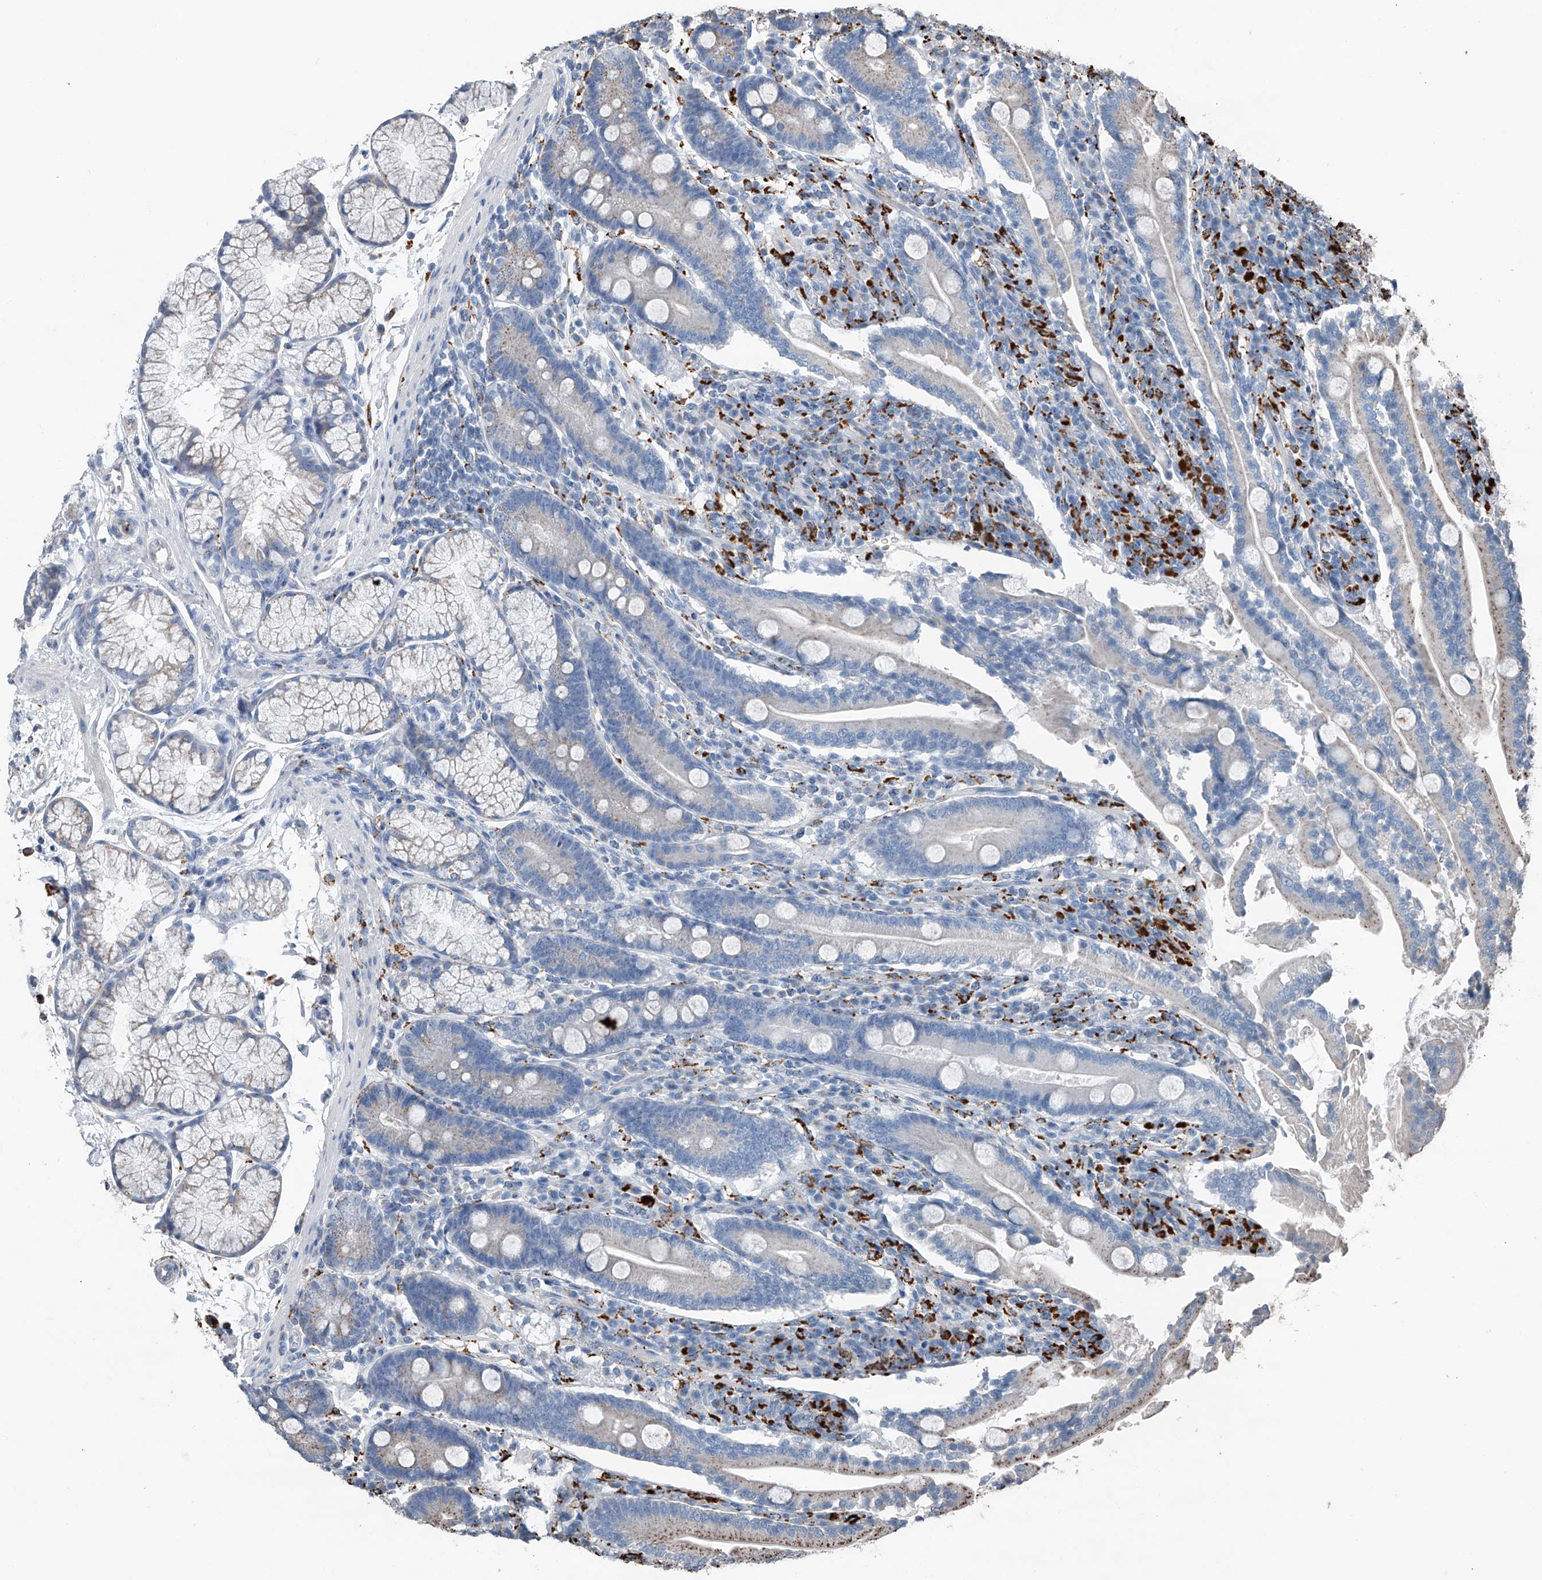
{"staining": {"intensity": "weak", "quantity": "<25%", "location": "cytoplasmic/membranous"}, "tissue": "duodenum", "cell_type": "Glandular cells", "image_type": "normal", "snomed": [{"axis": "morphology", "description": "Normal tissue, NOS"}, {"axis": "topography", "description": "Duodenum"}], "caption": "IHC histopathology image of unremarkable human duodenum stained for a protein (brown), which displays no positivity in glandular cells. Brightfield microscopy of immunohistochemistry stained with DAB (3,3'-diaminobenzidine) (brown) and hematoxylin (blue), captured at high magnification.", "gene": "ZNF772", "patient": {"sex": "male", "age": 35}}